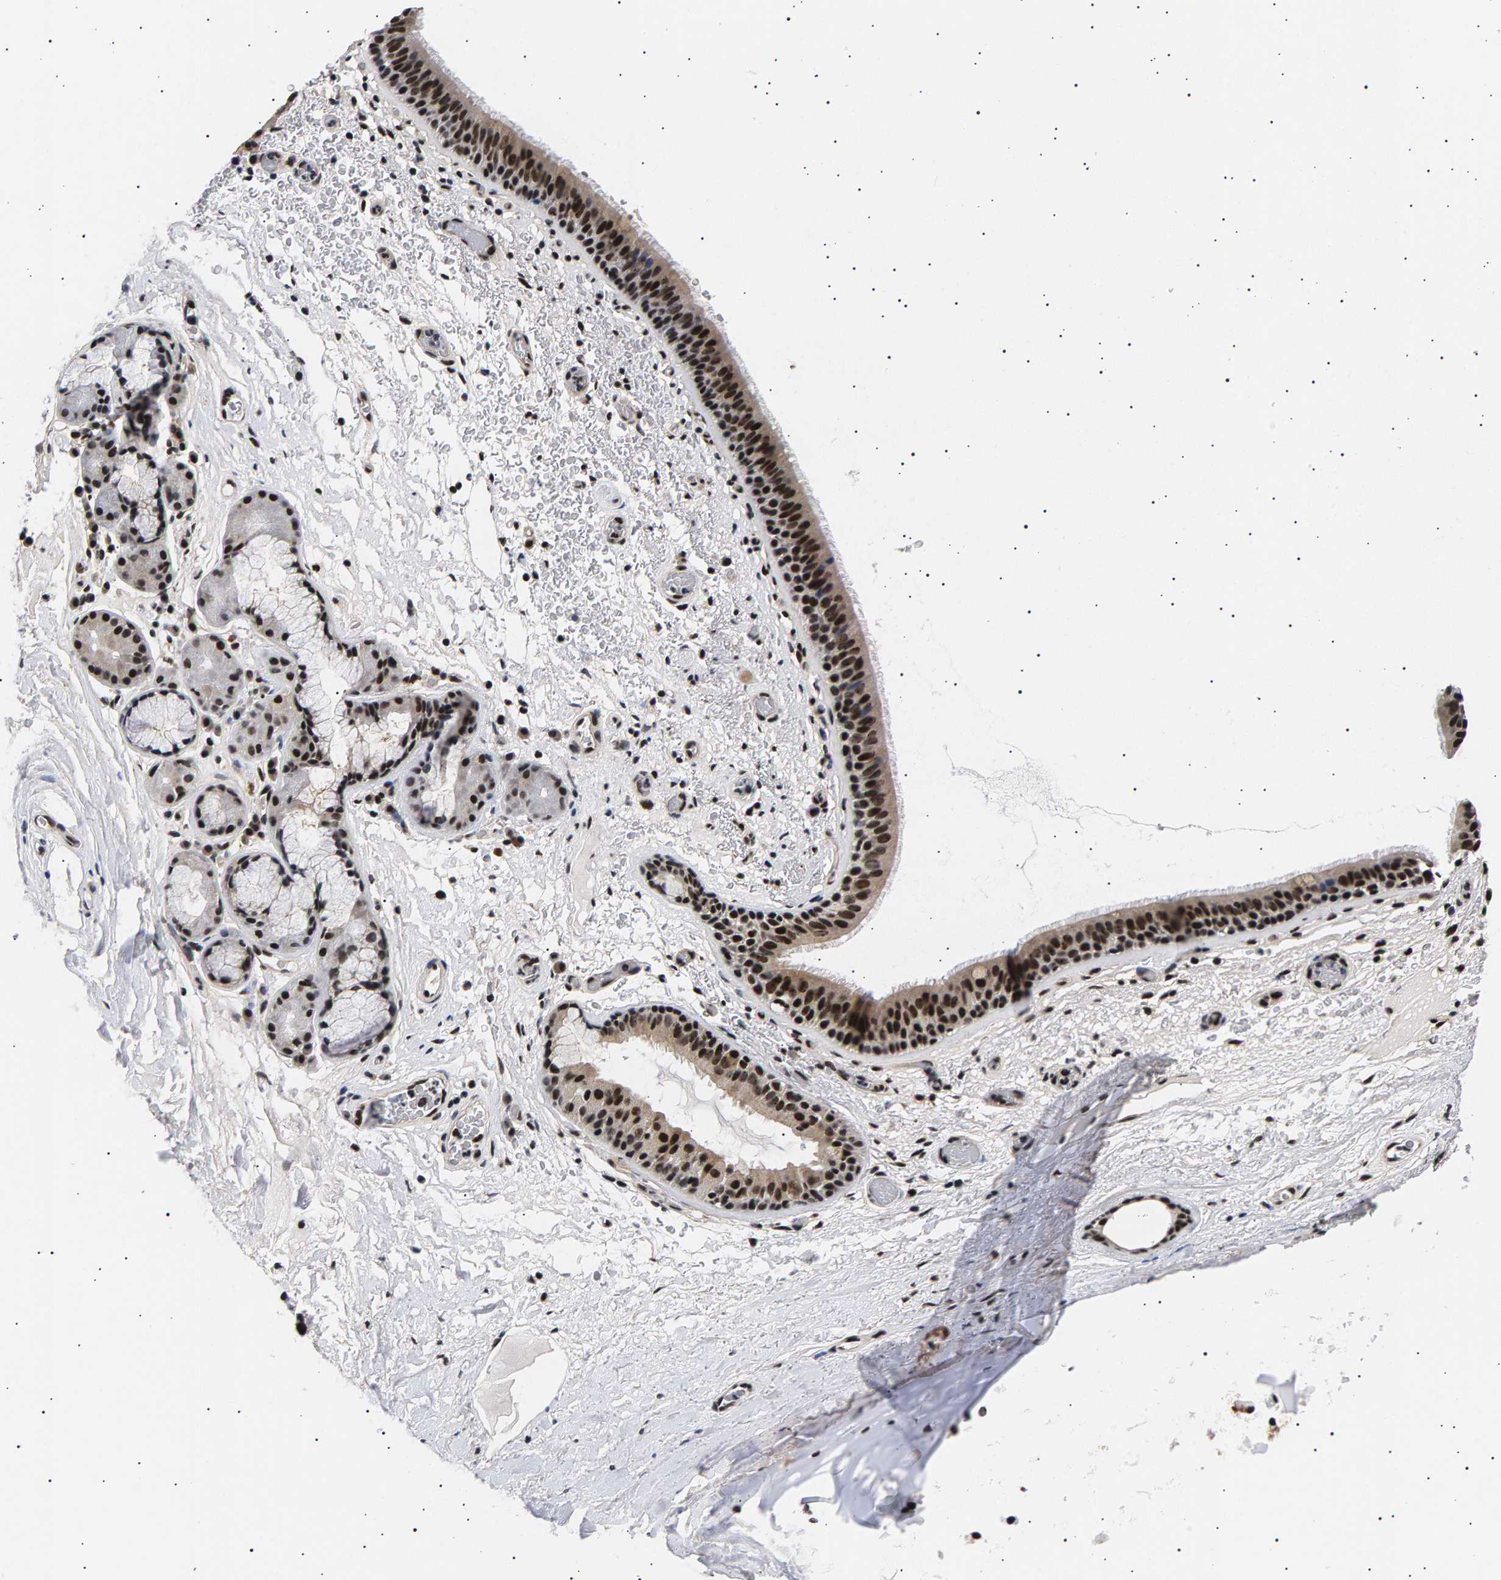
{"staining": {"intensity": "strong", "quantity": ">75%", "location": "nuclear"}, "tissue": "bronchus", "cell_type": "Respiratory epithelial cells", "image_type": "normal", "snomed": [{"axis": "morphology", "description": "Normal tissue, NOS"}, {"axis": "topography", "description": "Cartilage tissue"}], "caption": "DAB (3,3'-diaminobenzidine) immunohistochemical staining of unremarkable human bronchus exhibits strong nuclear protein expression in approximately >75% of respiratory epithelial cells.", "gene": "ANKRD40", "patient": {"sex": "female", "age": 63}}